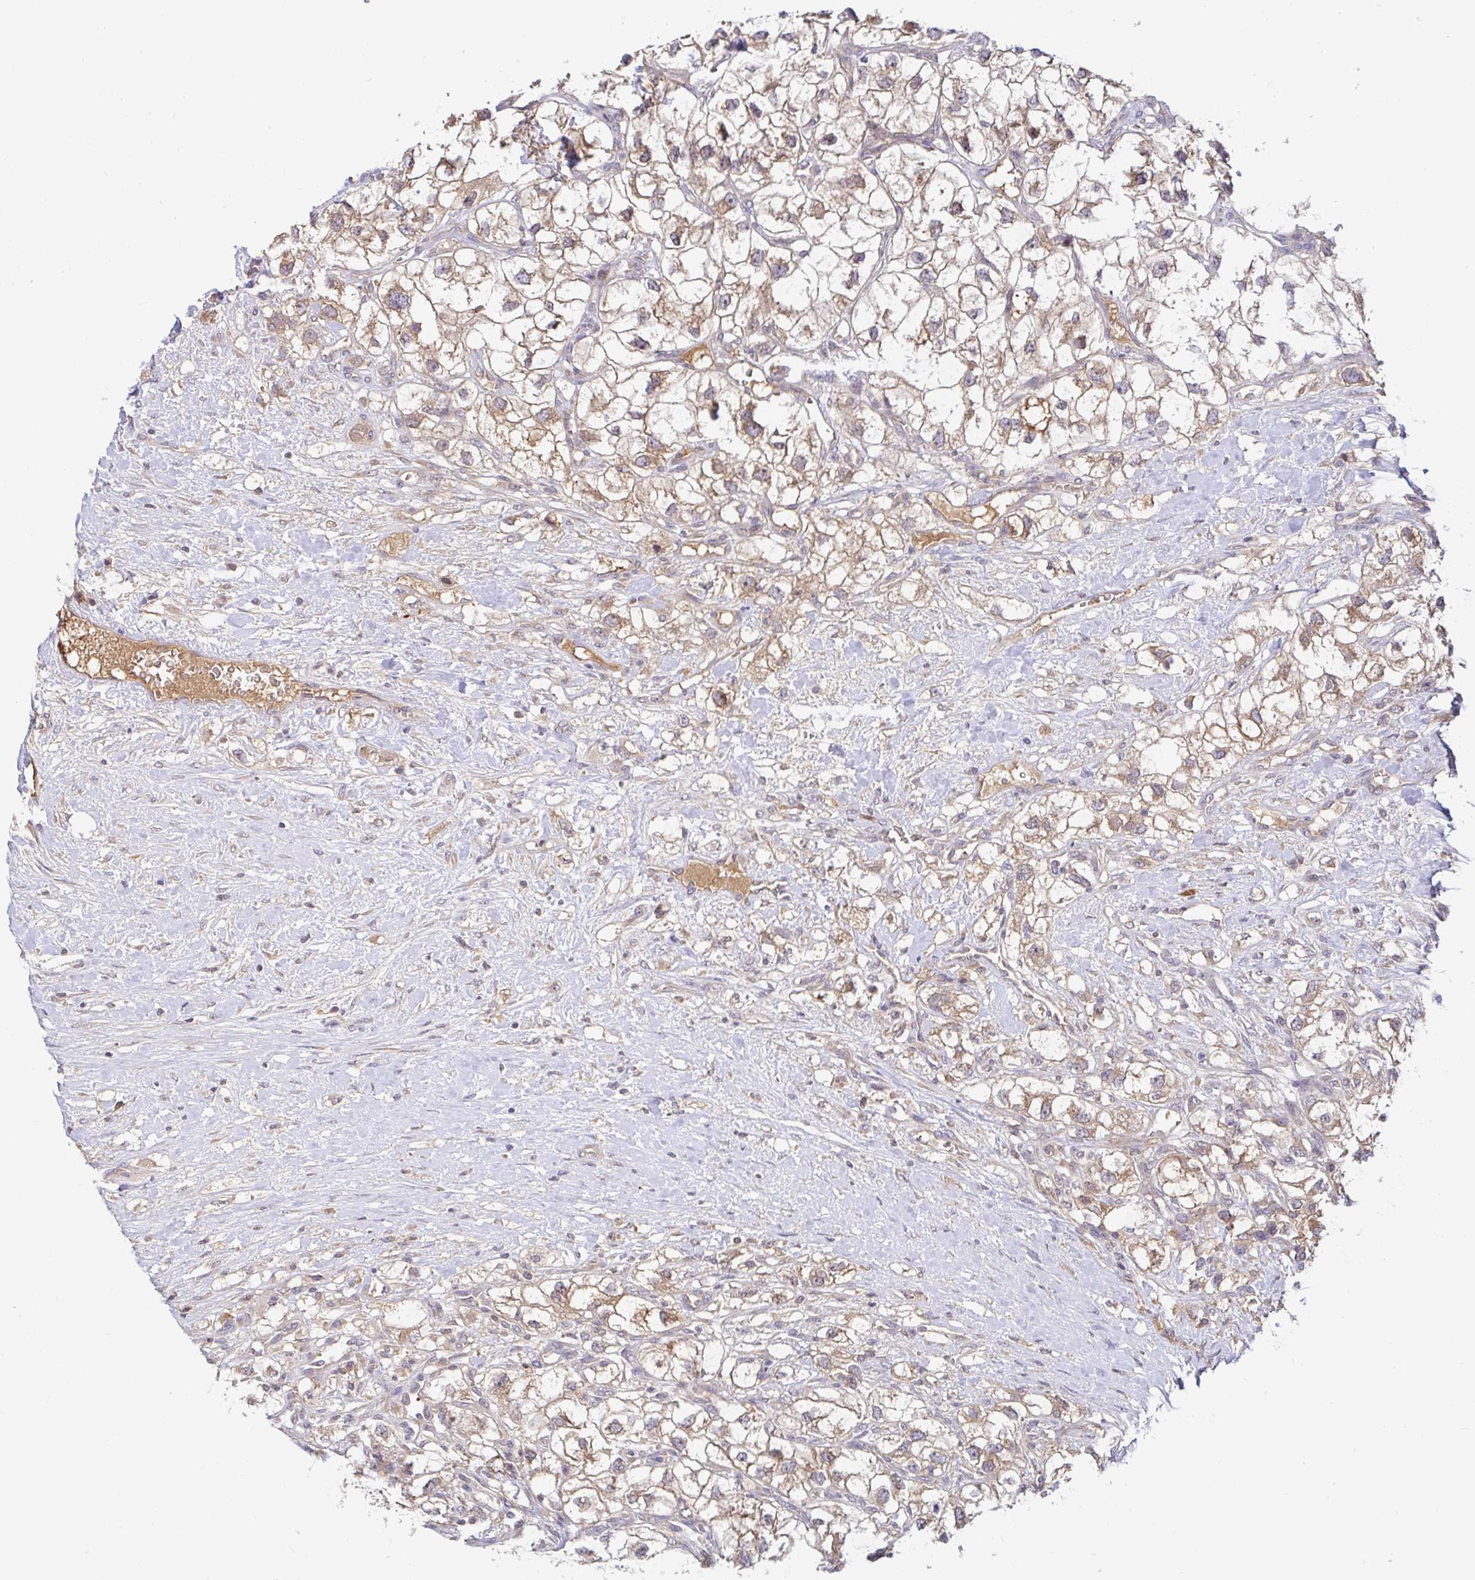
{"staining": {"intensity": "moderate", "quantity": ">75%", "location": "cytoplasmic/membranous"}, "tissue": "renal cancer", "cell_type": "Tumor cells", "image_type": "cancer", "snomed": [{"axis": "morphology", "description": "Adenocarcinoma, NOS"}, {"axis": "topography", "description": "Kidney"}], "caption": "Immunohistochemical staining of adenocarcinoma (renal) exhibits medium levels of moderate cytoplasmic/membranous protein staining in approximately >75% of tumor cells.", "gene": "LARP1", "patient": {"sex": "male", "age": 59}}